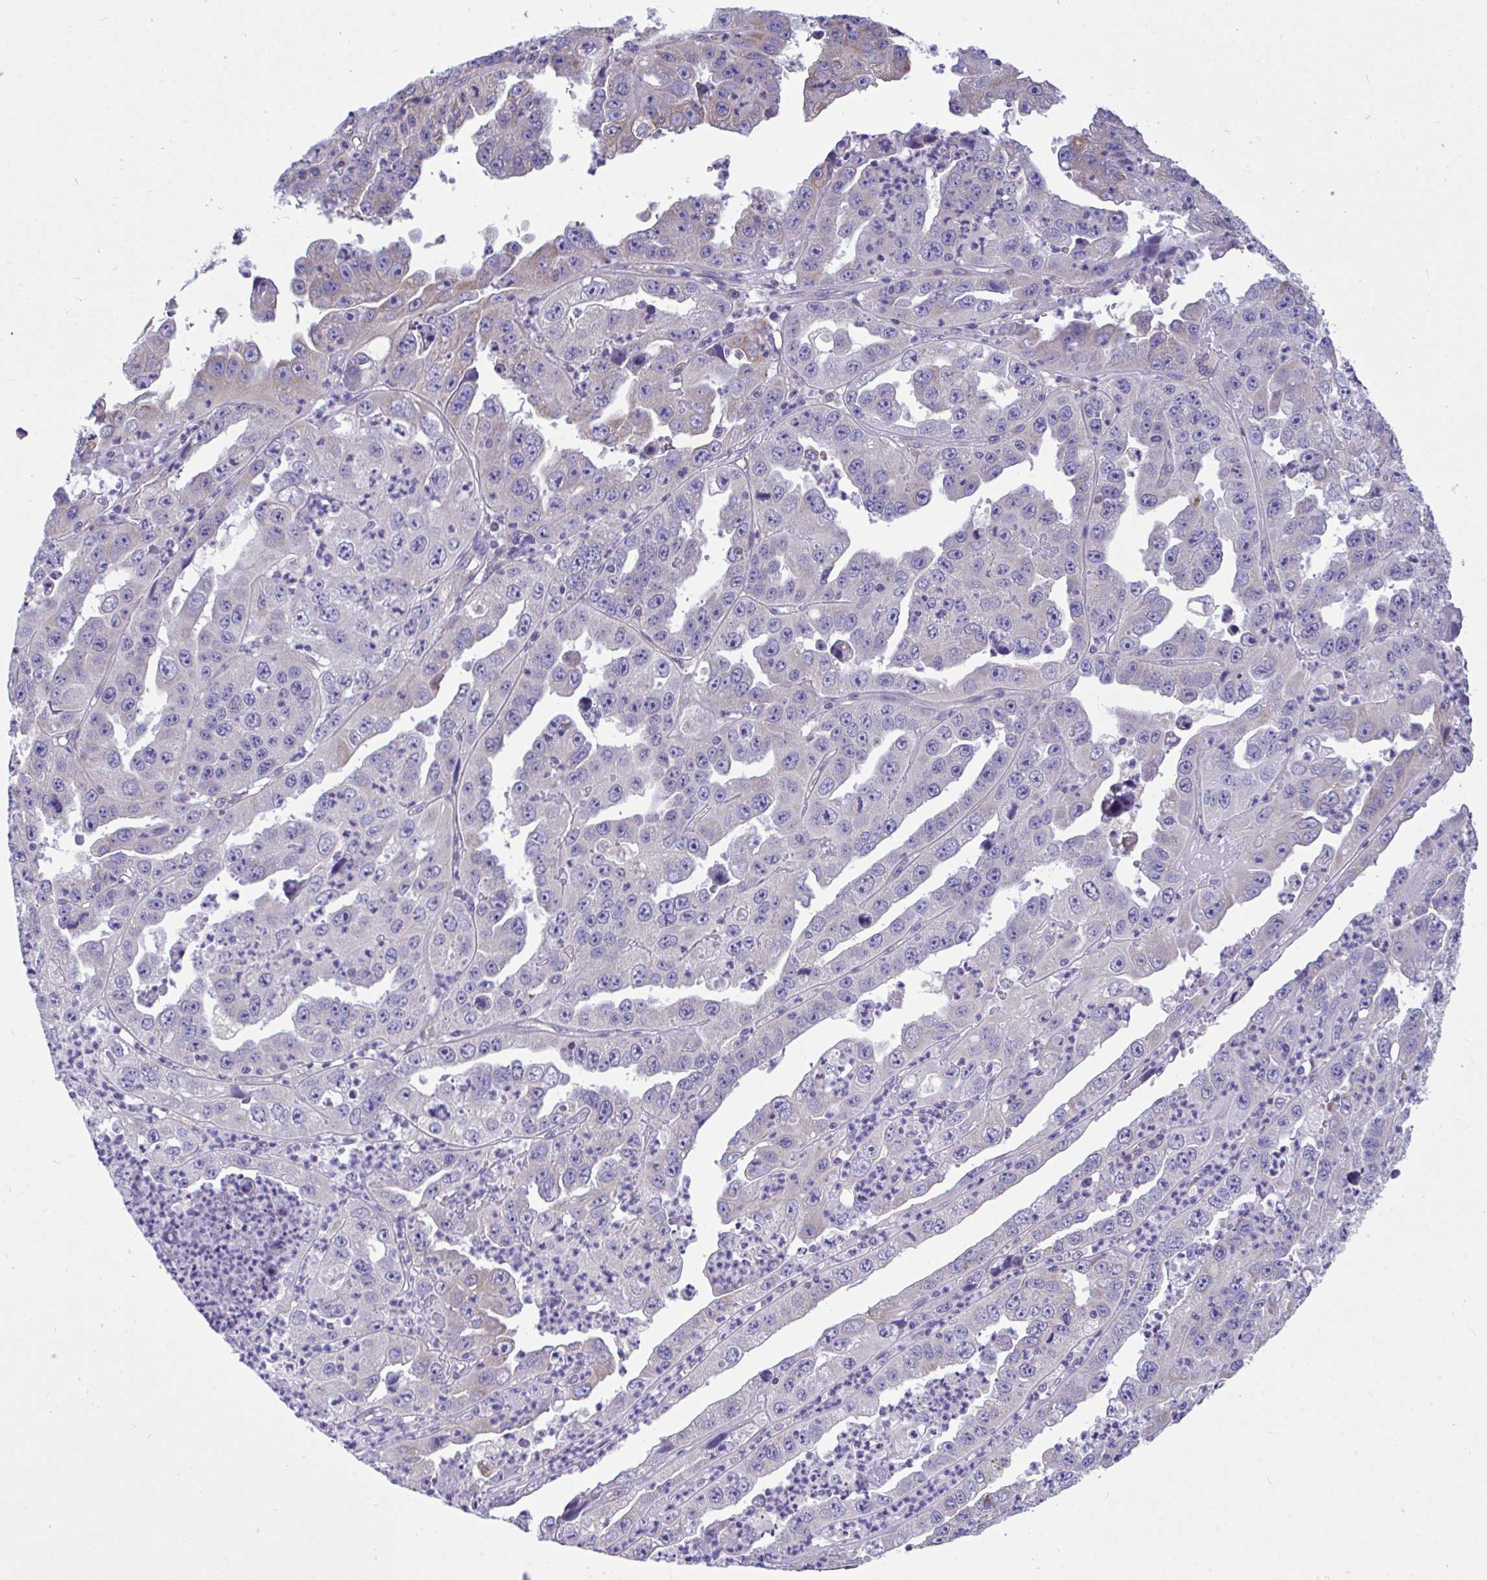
{"staining": {"intensity": "weak", "quantity": "<25%", "location": "cytoplasmic/membranous"}, "tissue": "endometrial cancer", "cell_type": "Tumor cells", "image_type": "cancer", "snomed": [{"axis": "morphology", "description": "Adenocarcinoma, NOS"}, {"axis": "topography", "description": "Uterus"}], "caption": "Endometrial cancer was stained to show a protein in brown. There is no significant staining in tumor cells.", "gene": "PIGK", "patient": {"sex": "female", "age": 62}}